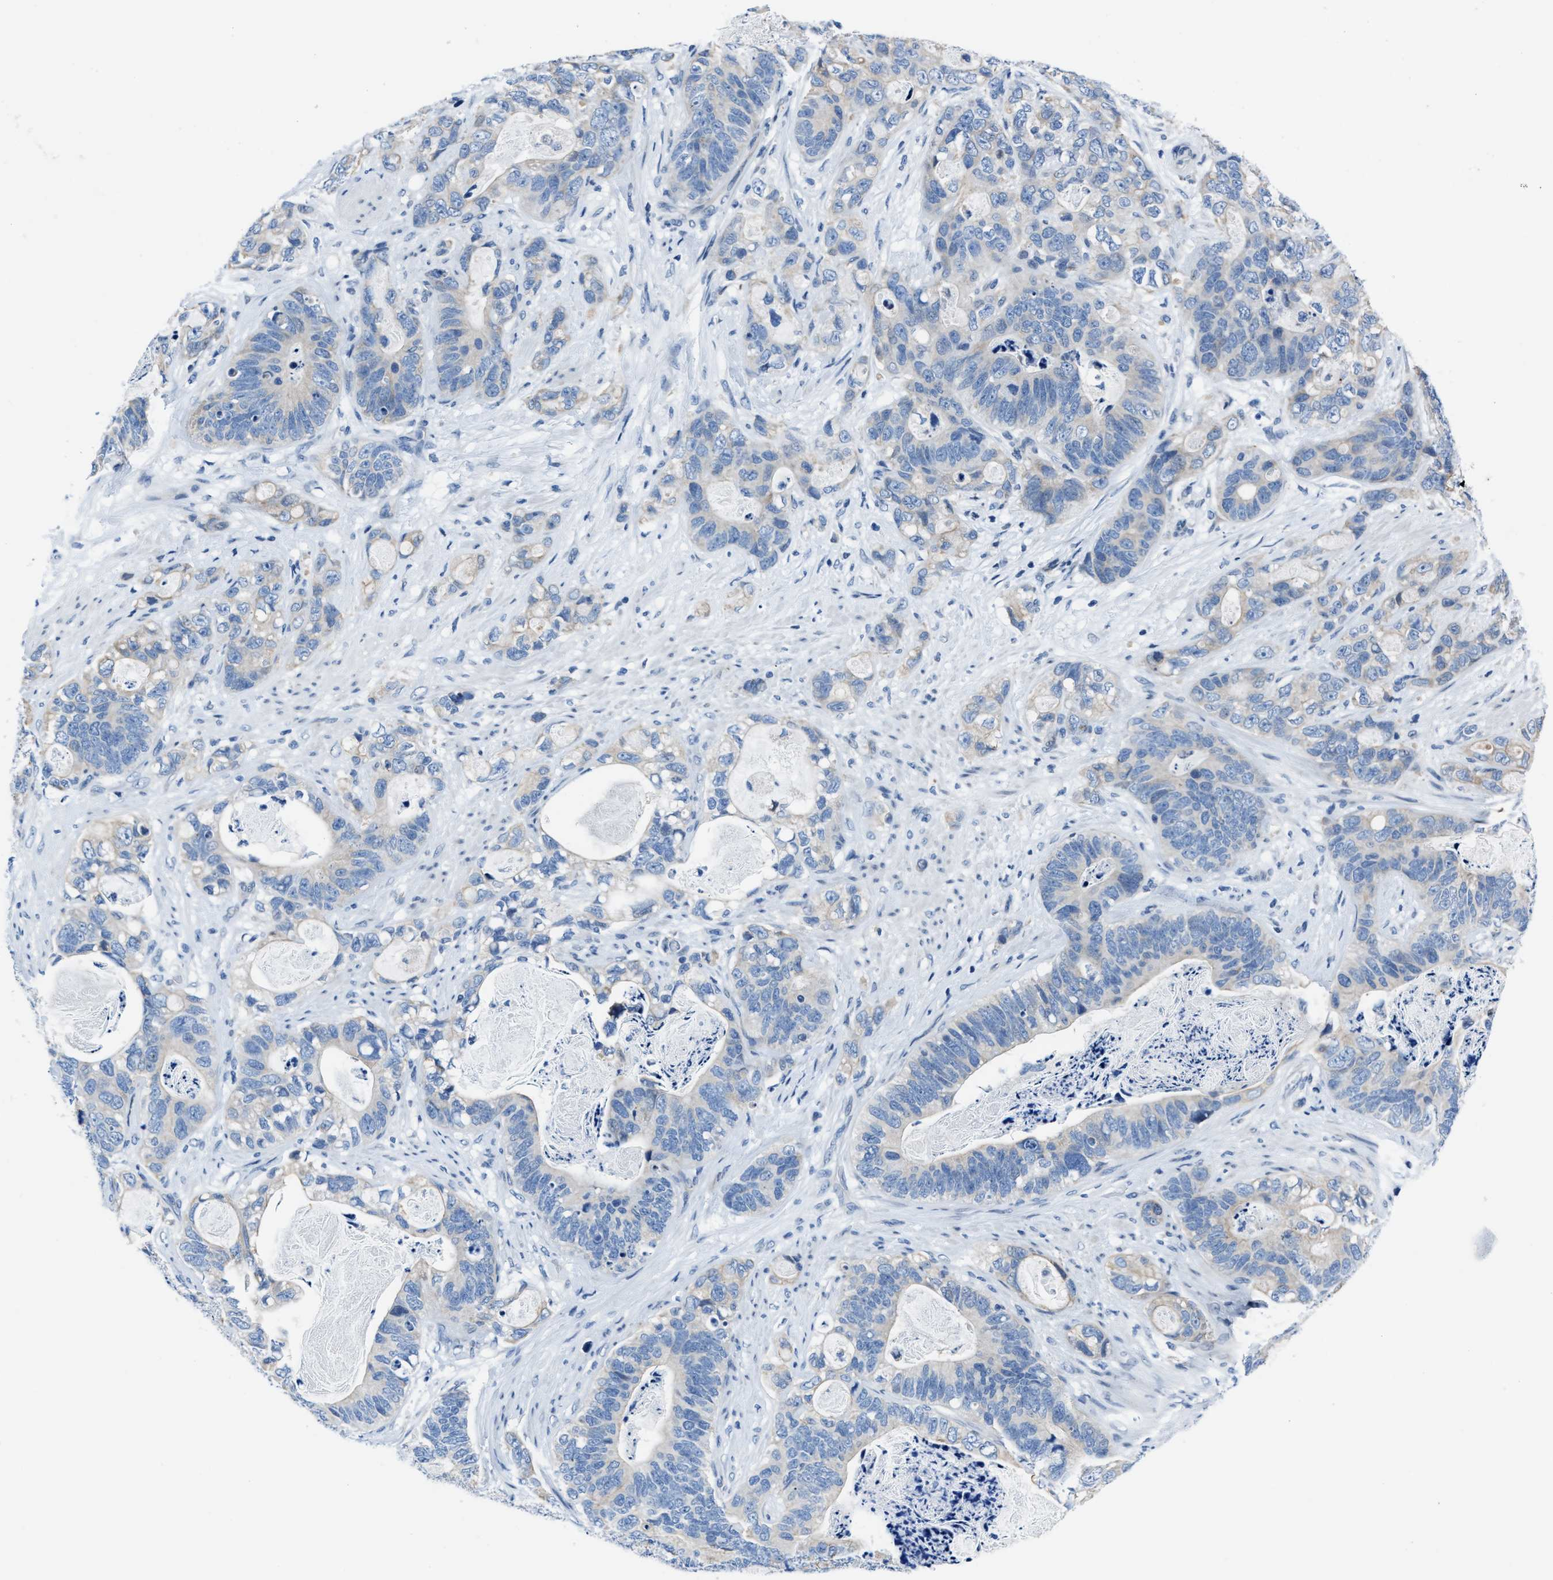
{"staining": {"intensity": "negative", "quantity": "none", "location": "none"}, "tissue": "stomach cancer", "cell_type": "Tumor cells", "image_type": "cancer", "snomed": [{"axis": "morphology", "description": "Normal tissue, NOS"}, {"axis": "morphology", "description": "Adenocarcinoma, NOS"}, {"axis": "topography", "description": "Stomach"}], "caption": "Human stomach adenocarcinoma stained for a protein using immunohistochemistry (IHC) reveals no positivity in tumor cells.", "gene": "ASZ1", "patient": {"sex": "female", "age": 89}}